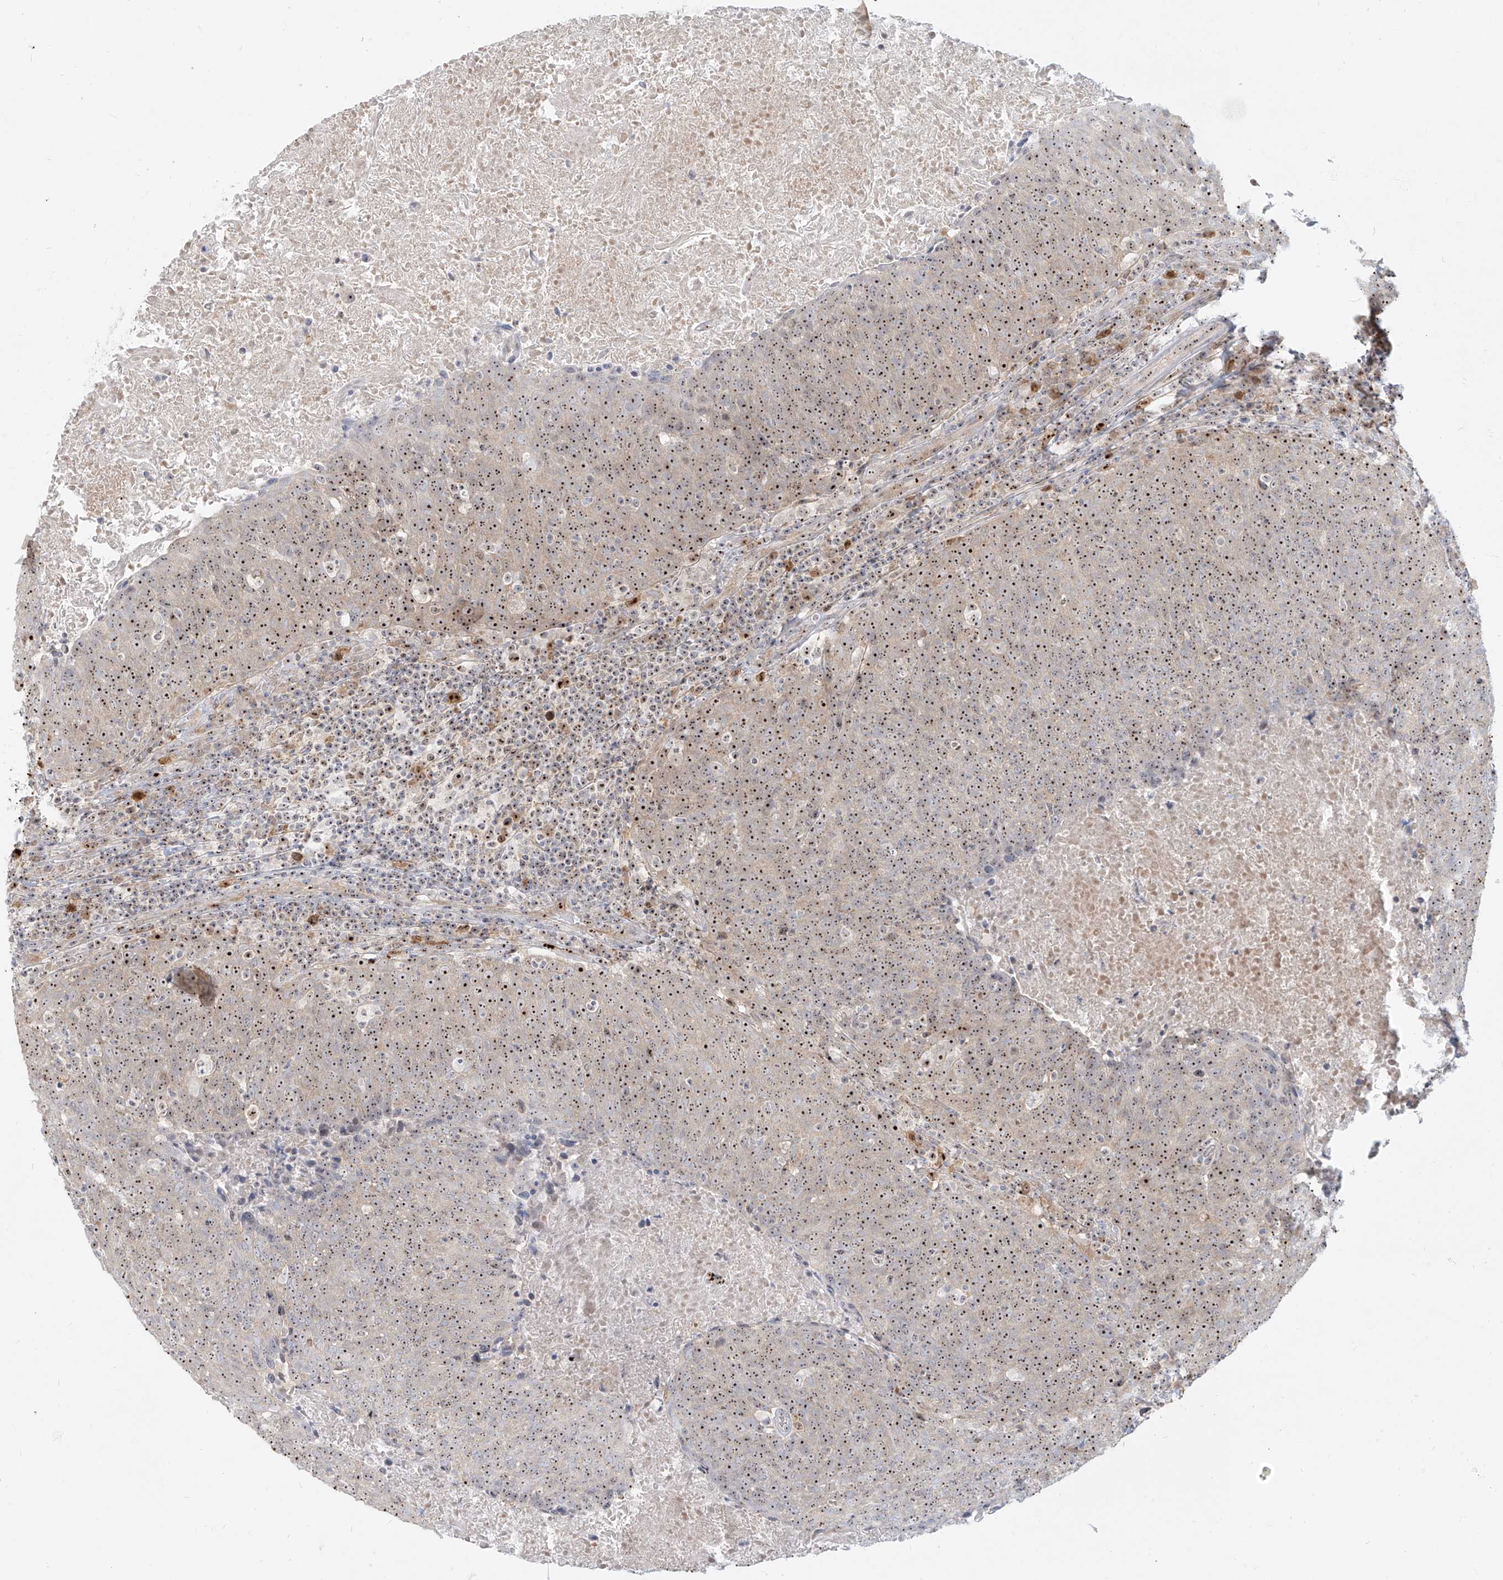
{"staining": {"intensity": "strong", "quantity": ">75%", "location": "nuclear"}, "tissue": "head and neck cancer", "cell_type": "Tumor cells", "image_type": "cancer", "snomed": [{"axis": "morphology", "description": "Squamous cell carcinoma, NOS"}, {"axis": "morphology", "description": "Squamous cell carcinoma, metastatic, NOS"}, {"axis": "topography", "description": "Lymph node"}, {"axis": "topography", "description": "Head-Neck"}], "caption": "Head and neck cancer (metastatic squamous cell carcinoma) stained with immunohistochemistry (IHC) reveals strong nuclear expression in approximately >75% of tumor cells. The protein of interest is stained brown, and the nuclei are stained in blue (DAB (3,3'-diaminobenzidine) IHC with brightfield microscopy, high magnification).", "gene": "BYSL", "patient": {"sex": "male", "age": 62}}